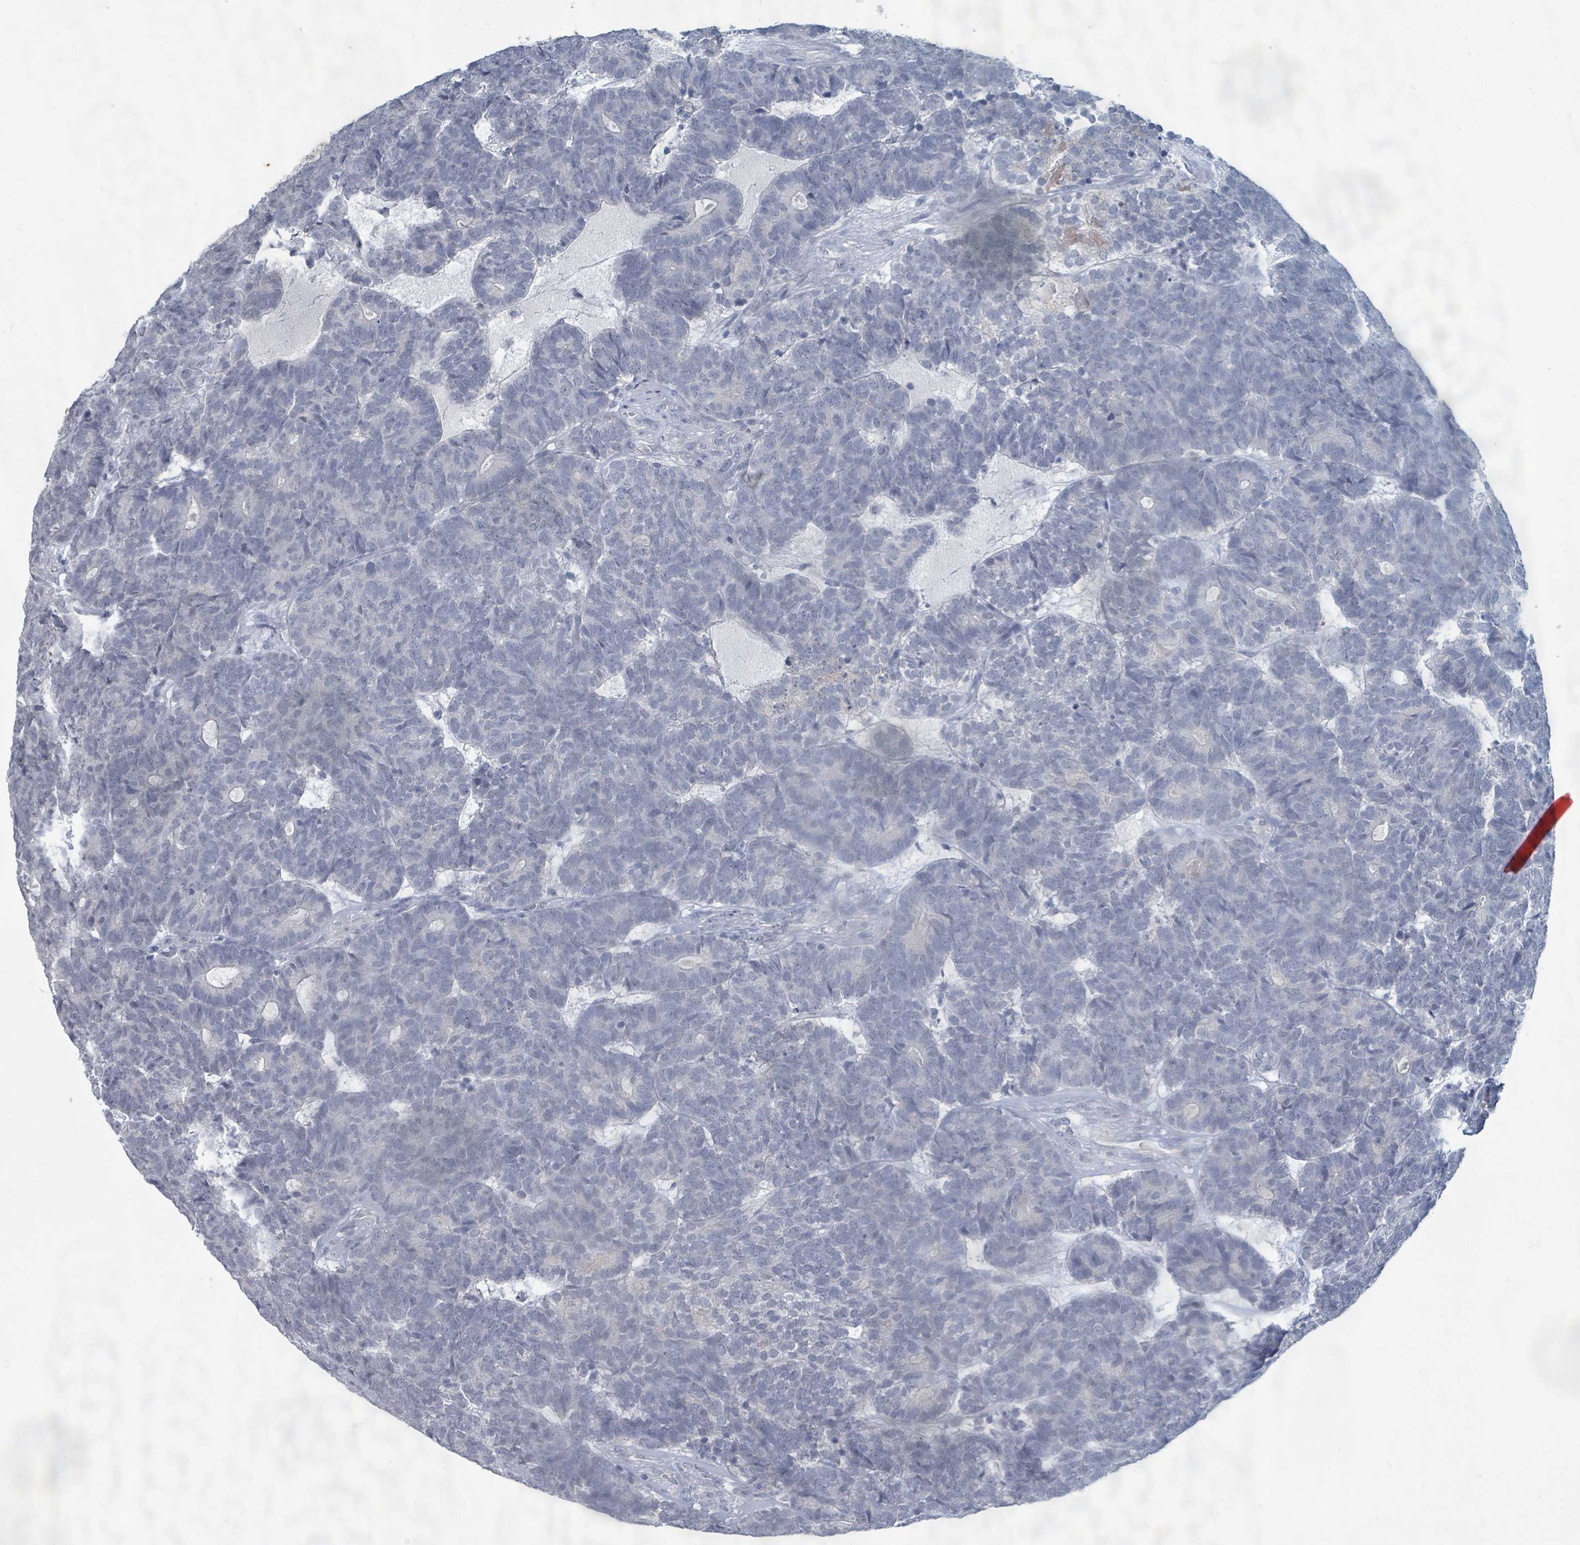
{"staining": {"intensity": "negative", "quantity": "none", "location": "none"}, "tissue": "head and neck cancer", "cell_type": "Tumor cells", "image_type": "cancer", "snomed": [{"axis": "morphology", "description": "Adenocarcinoma, NOS"}, {"axis": "topography", "description": "Head-Neck"}], "caption": "Immunohistochemical staining of human head and neck cancer shows no significant expression in tumor cells.", "gene": "WNT11", "patient": {"sex": "female", "age": 81}}